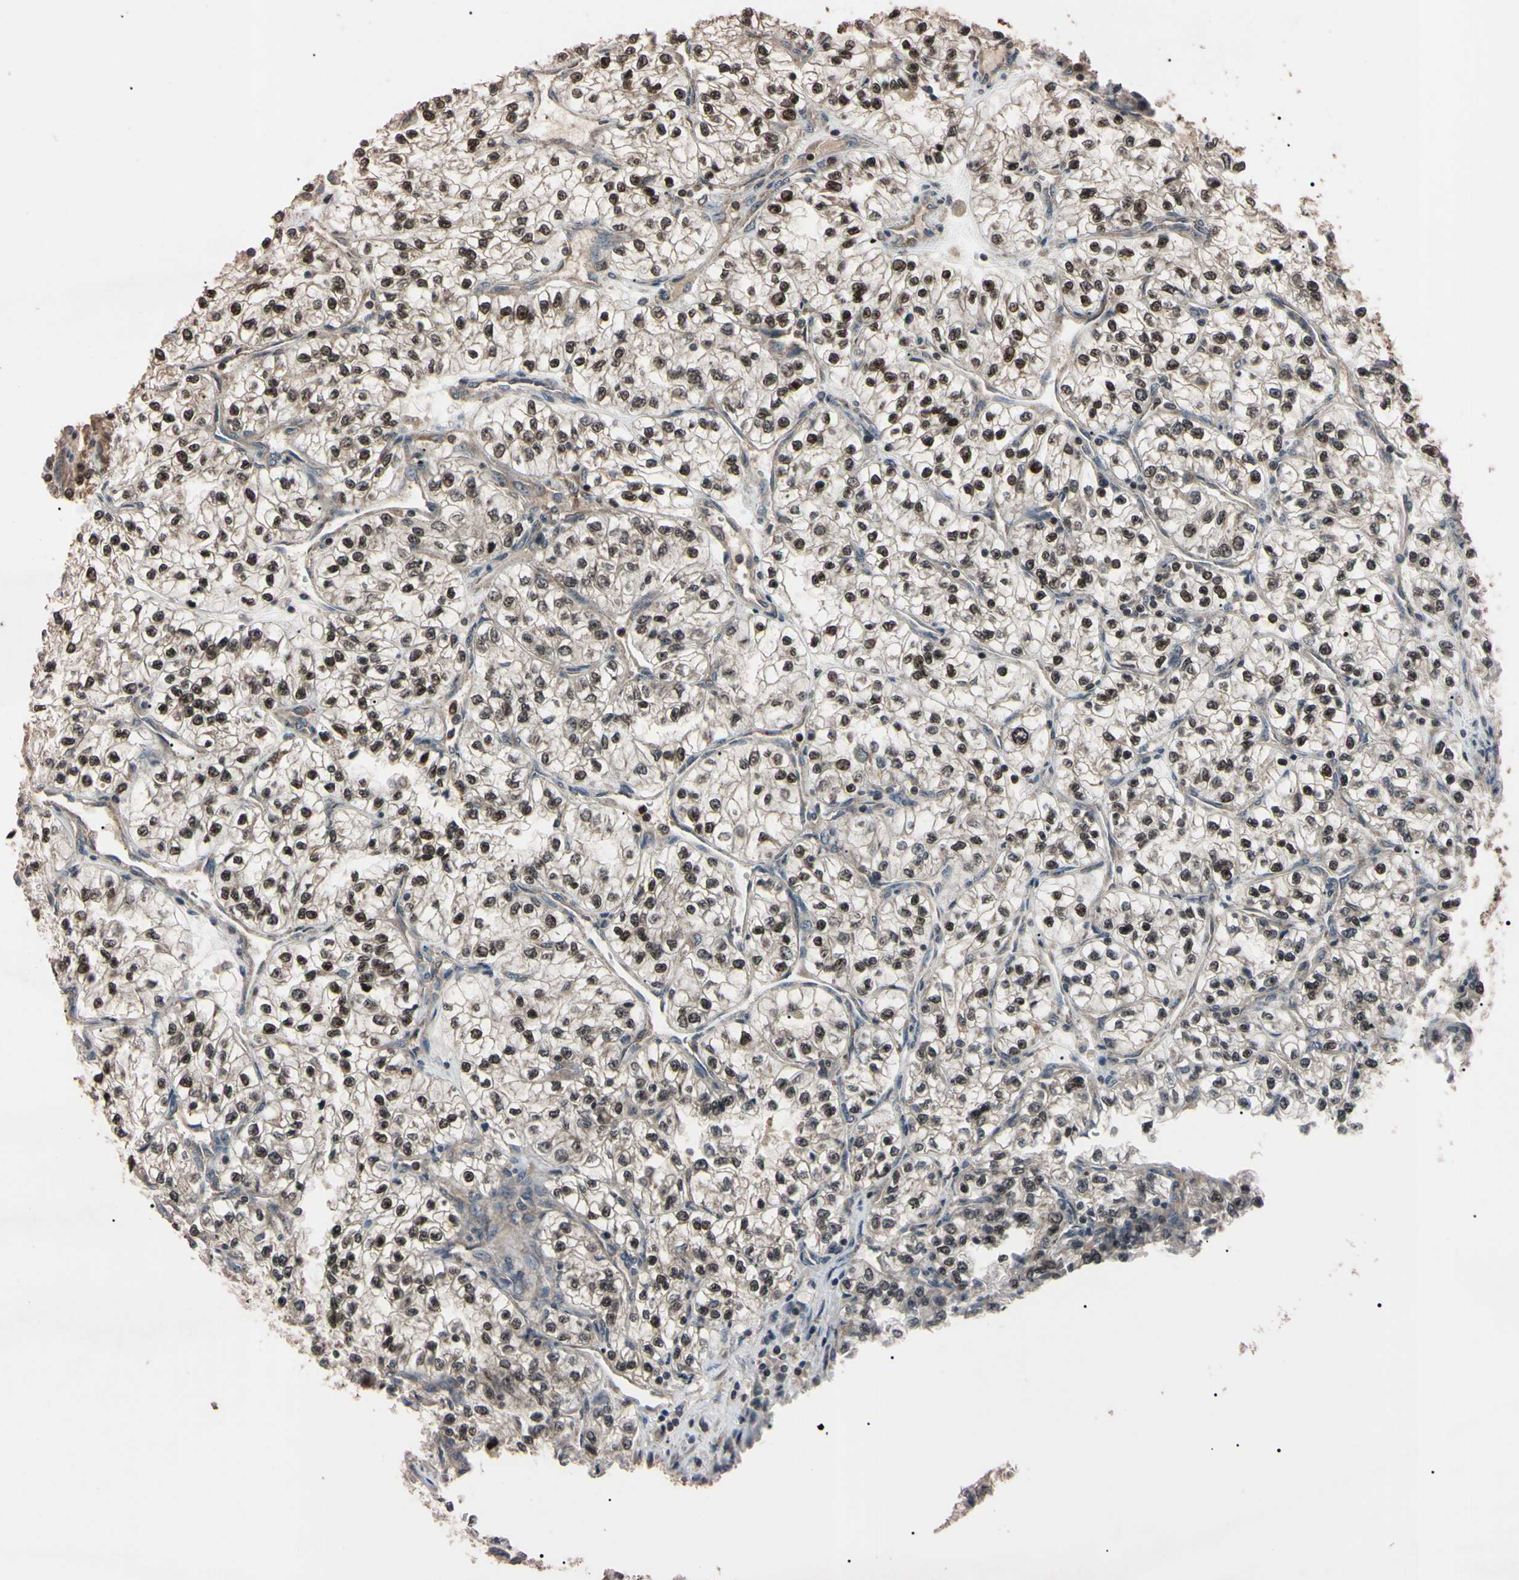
{"staining": {"intensity": "moderate", "quantity": ">75%", "location": "cytoplasmic/membranous,nuclear"}, "tissue": "renal cancer", "cell_type": "Tumor cells", "image_type": "cancer", "snomed": [{"axis": "morphology", "description": "Adenocarcinoma, NOS"}, {"axis": "topography", "description": "Kidney"}], "caption": "An IHC photomicrograph of neoplastic tissue is shown. Protein staining in brown highlights moderate cytoplasmic/membranous and nuclear positivity in renal cancer within tumor cells. (Stains: DAB (3,3'-diaminobenzidine) in brown, nuclei in blue, Microscopy: brightfield microscopy at high magnification).", "gene": "TNFRSF1A", "patient": {"sex": "female", "age": 57}}